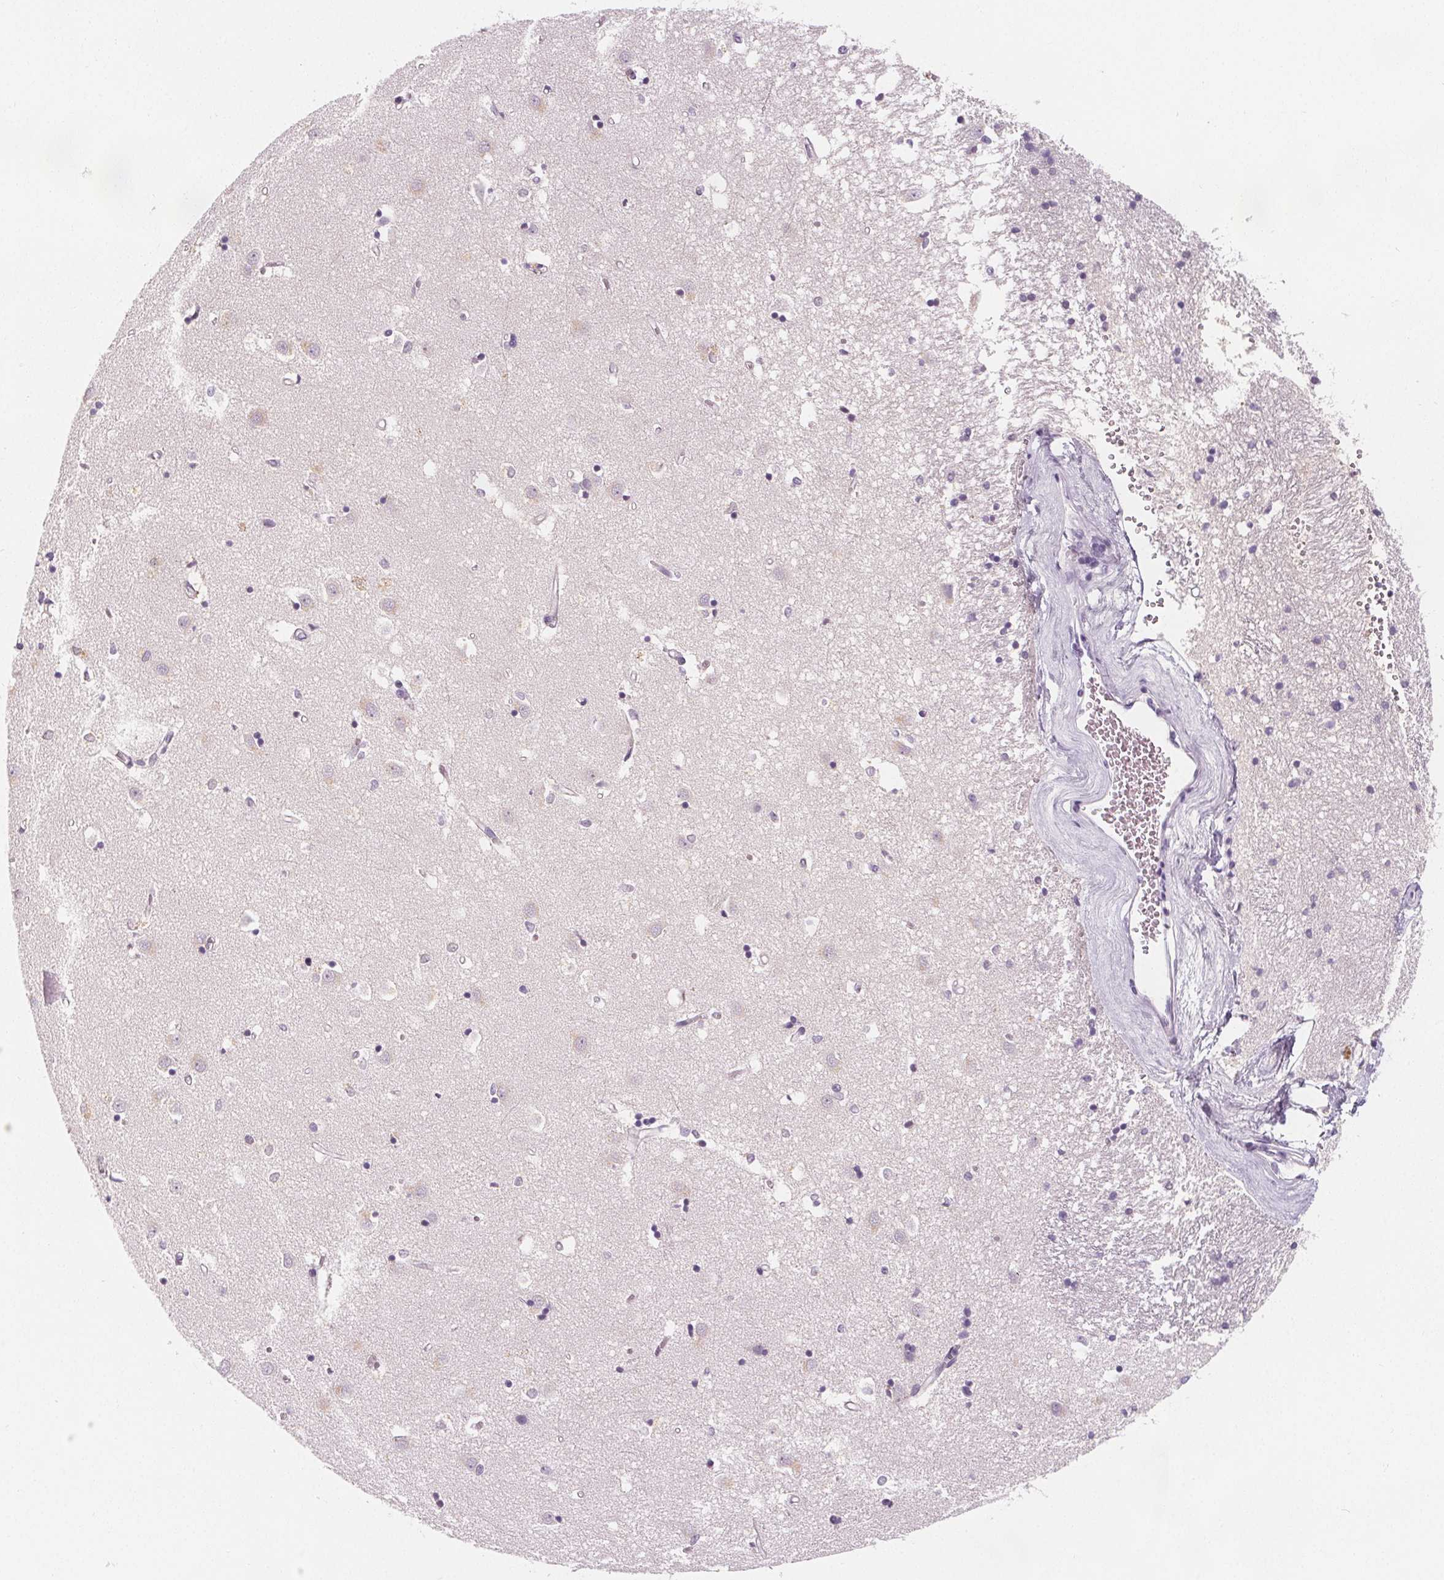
{"staining": {"intensity": "negative", "quantity": "none", "location": "none"}, "tissue": "caudate", "cell_type": "Glial cells", "image_type": "normal", "snomed": [{"axis": "morphology", "description": "Normal tissue, NOS"}, {"axis": "topography", "description": "Lateral ventricle wall"}], "caption": "Human caudate stained for a protein using immunohistochemistry demonstrates no staining in glial cells.", "gene": "UGP2", "patient": {"sex": "male", "age": 54}}